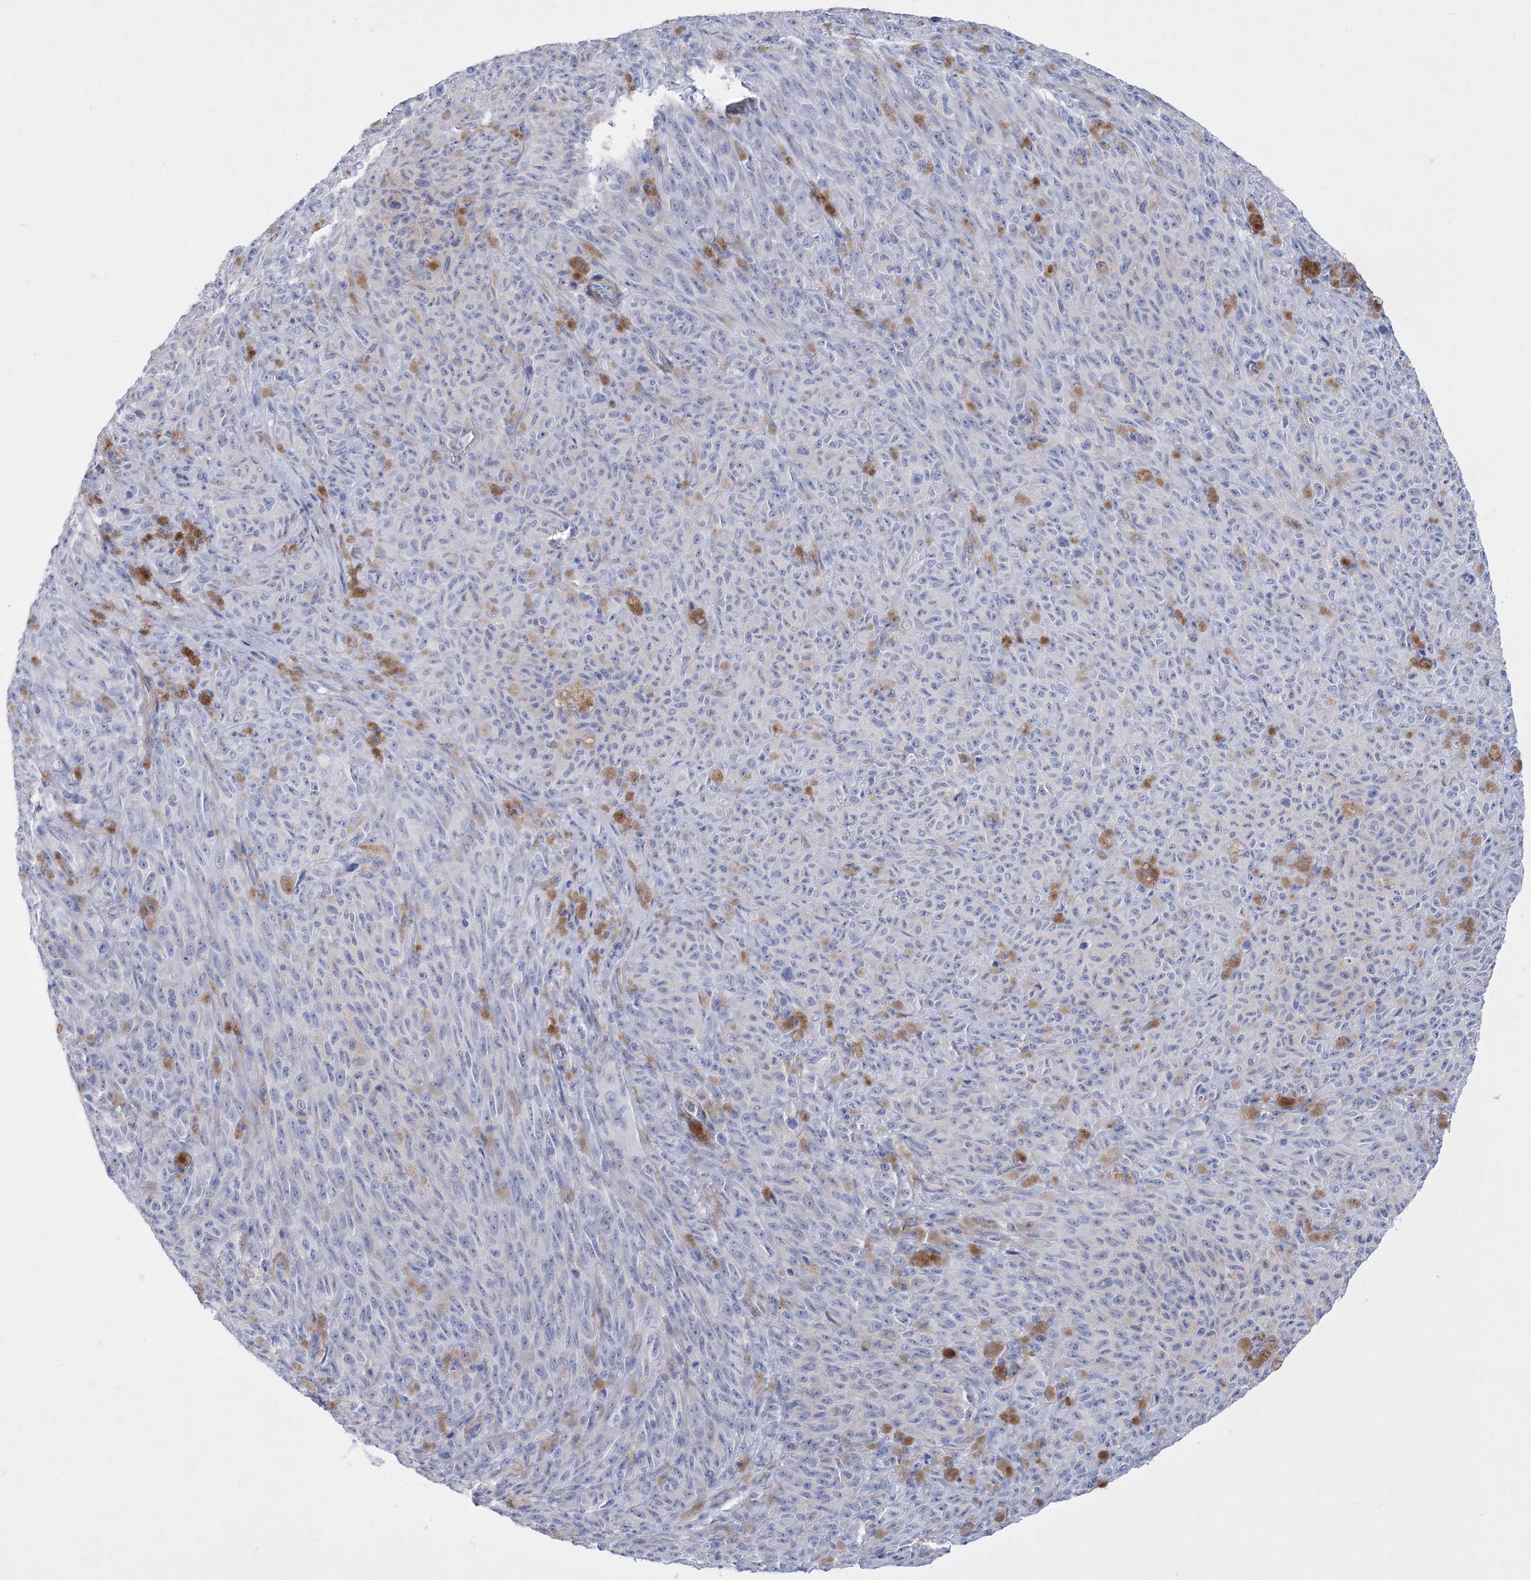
{"staining": {"intensity": "negative", "quantity": "none", "location": "none"}, "tissue": "melanoma", "cell_type": "Tumor cells", "image_type": "cancer", "snomed": [{"axis": "morphology", "description": "Malignant melanoma, NOS"}, {"axis": "topography", "description": "Skin"}], "caption": "This is a image of IHC staining of melanoma, which shows no expression in tumor cells.", "gene": "WDR74", "patient": {"sex": "female", "age": 82}}